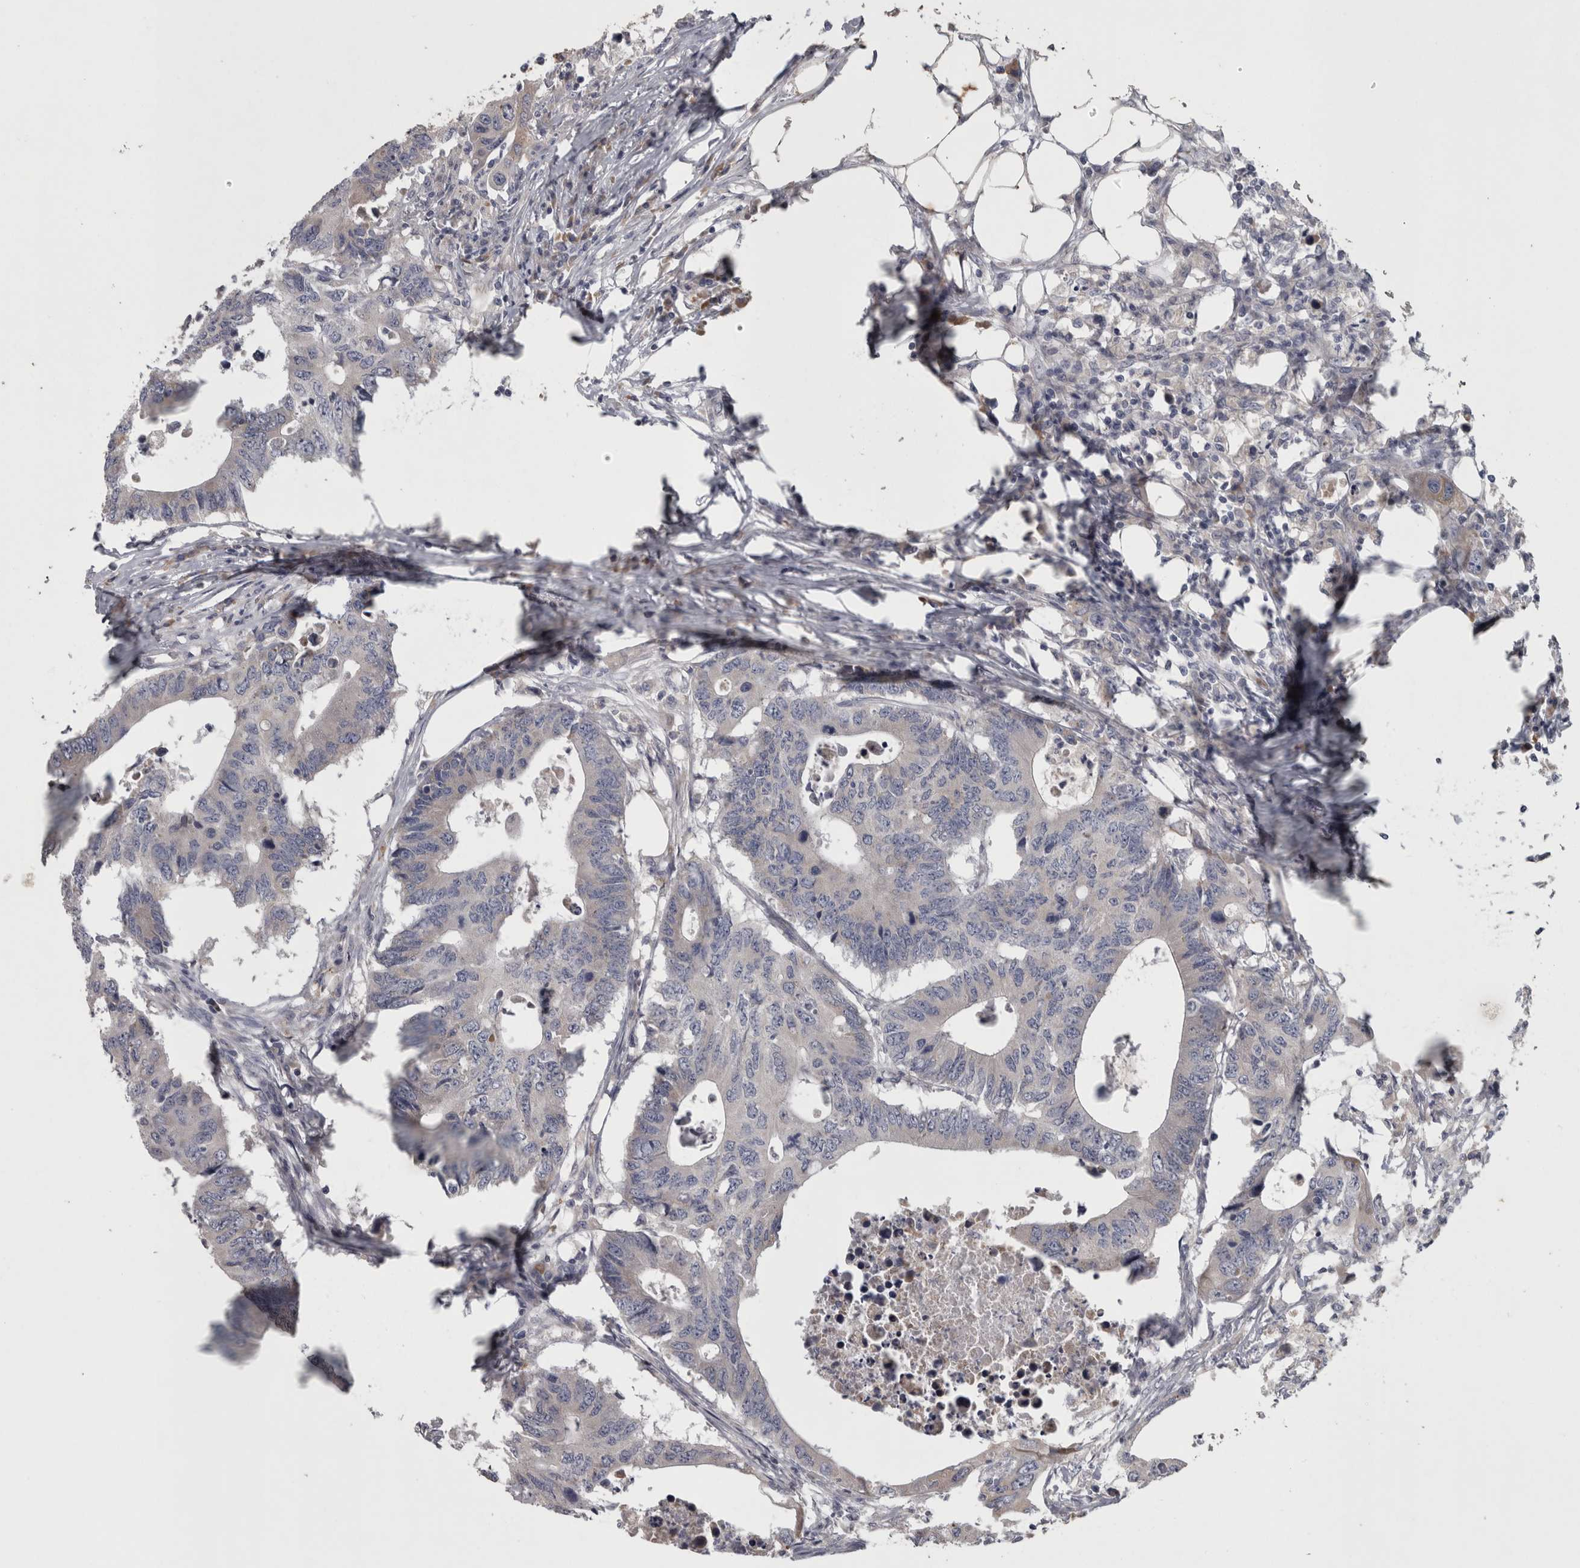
{"staining": {"intensity": "negative", "quantity": "none", "location": "none"}, "tissue": "colorectal cancer", "cell_type": "Tumor cells", "image_type": "cancer", "snomed": [{"axis": "morphology", "description": "Adenocarcinoma, NOS"}, {"axis": "topography", "description": "Colon"}], "caption": "This is a histopathology image of immunohistochemistry (IHC) staining of colorectal cancer (adenocarcinoma), which shows no positivity in tumor cells. Nuclei are stained in blue.", "gene": "DBT", "patient": {"sex": "male", "age": 71}}